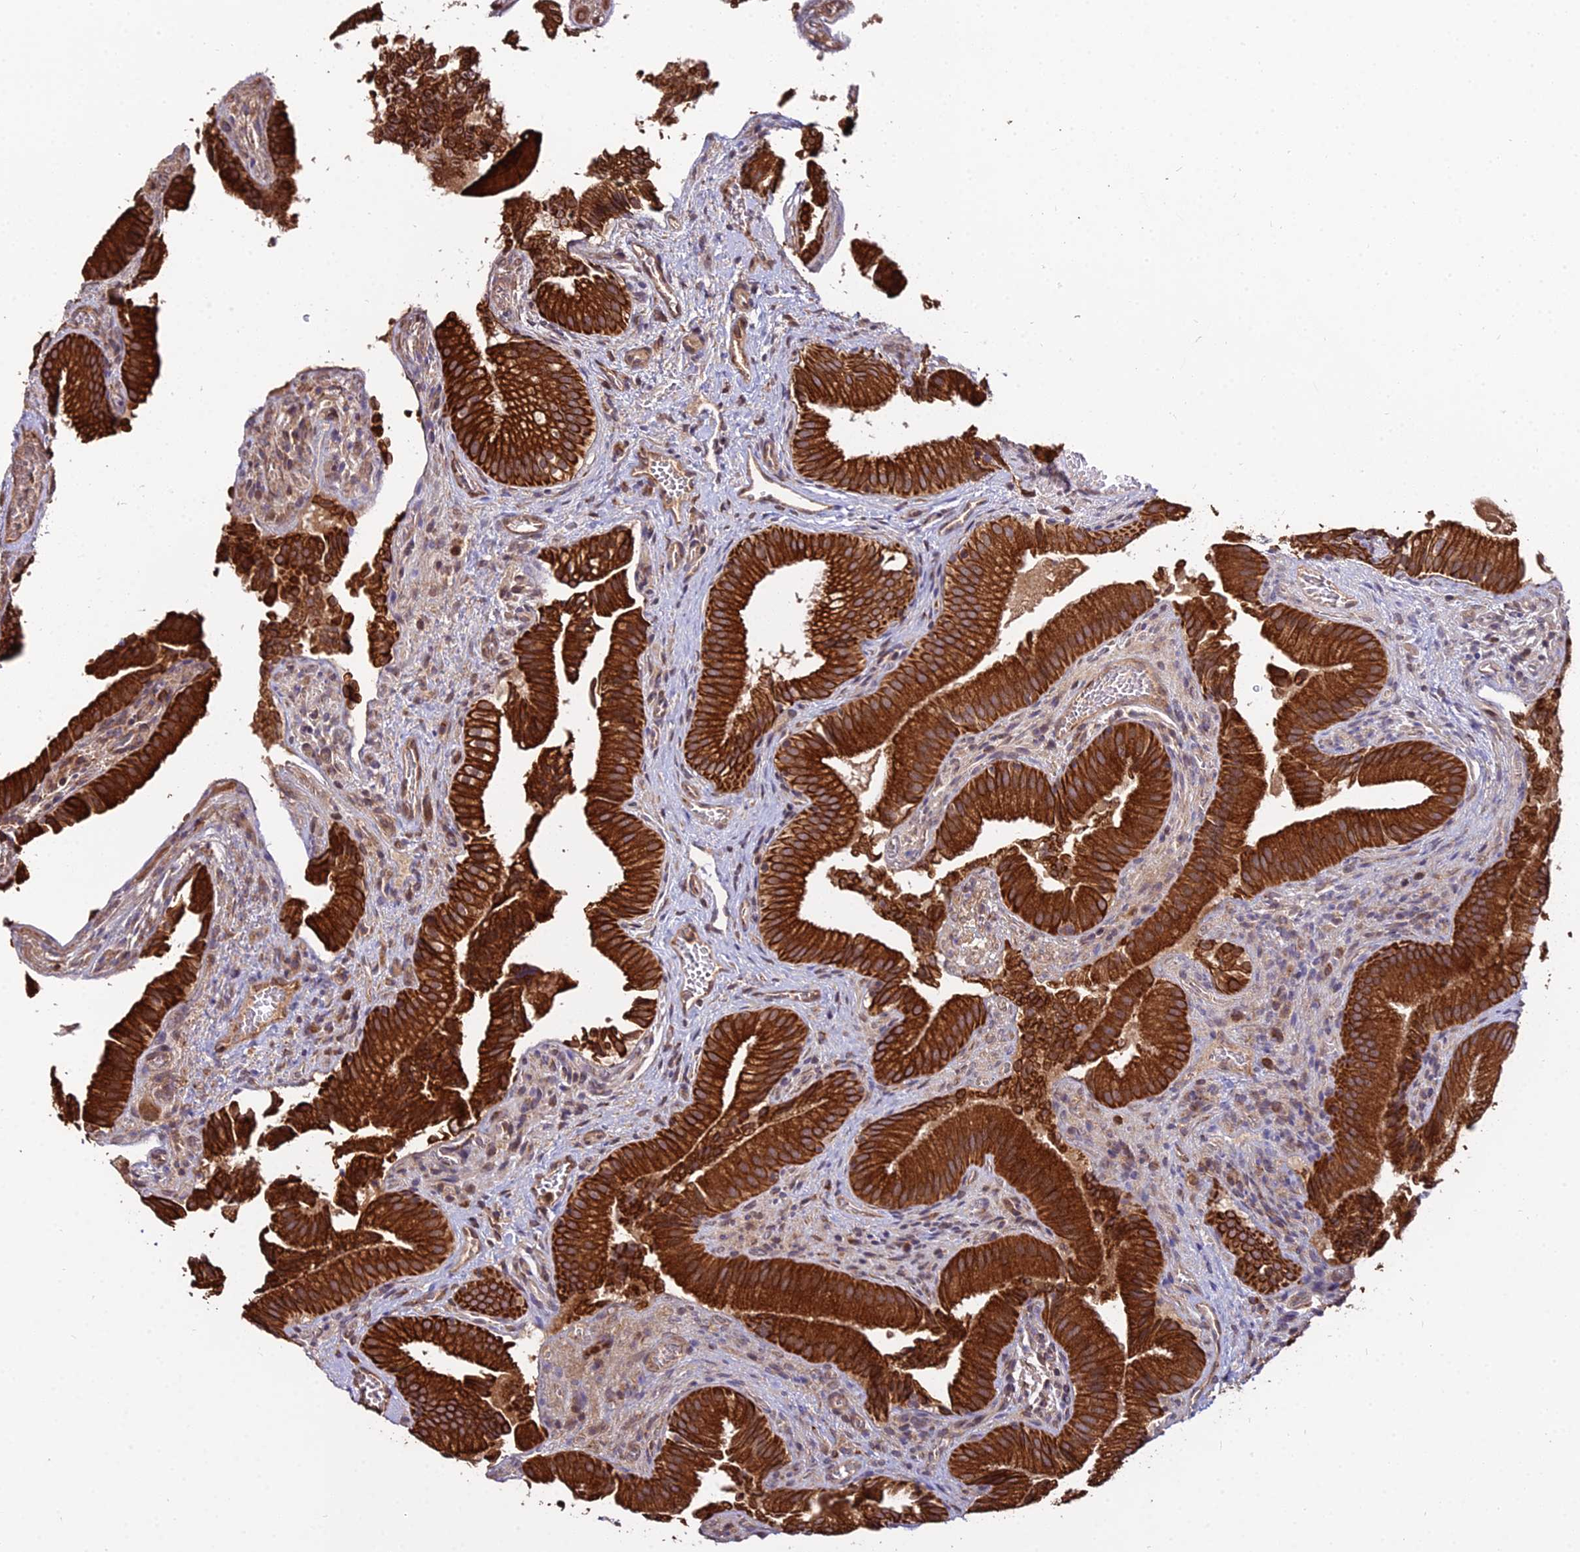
{"staining": {"intensity": "strong", "quantity": ">75%", "location": "cytoplasmic/membranous"}, "tissue": "gallbladder", "cell_type": "Glandular cells", "image_type": "normal", "snomed": [{"axis": "morphology", "description": "Normal tissue, NOS"}, {"axis": "topography", "description": "Gallbladder"}], "caption": "Immunohistochemistry (DAB) staining of unremarkable gallbladder demonstrates strong cytoplasmic/membranous protein positivity in approximately >75% of glandular cells. (DAB (3,3'-diaminobenzidine) = brown stain, brightfield microscopy at high magnification).", "gene": "ENSG00000258465", "patient": {"sex": "female", "age": 30}}